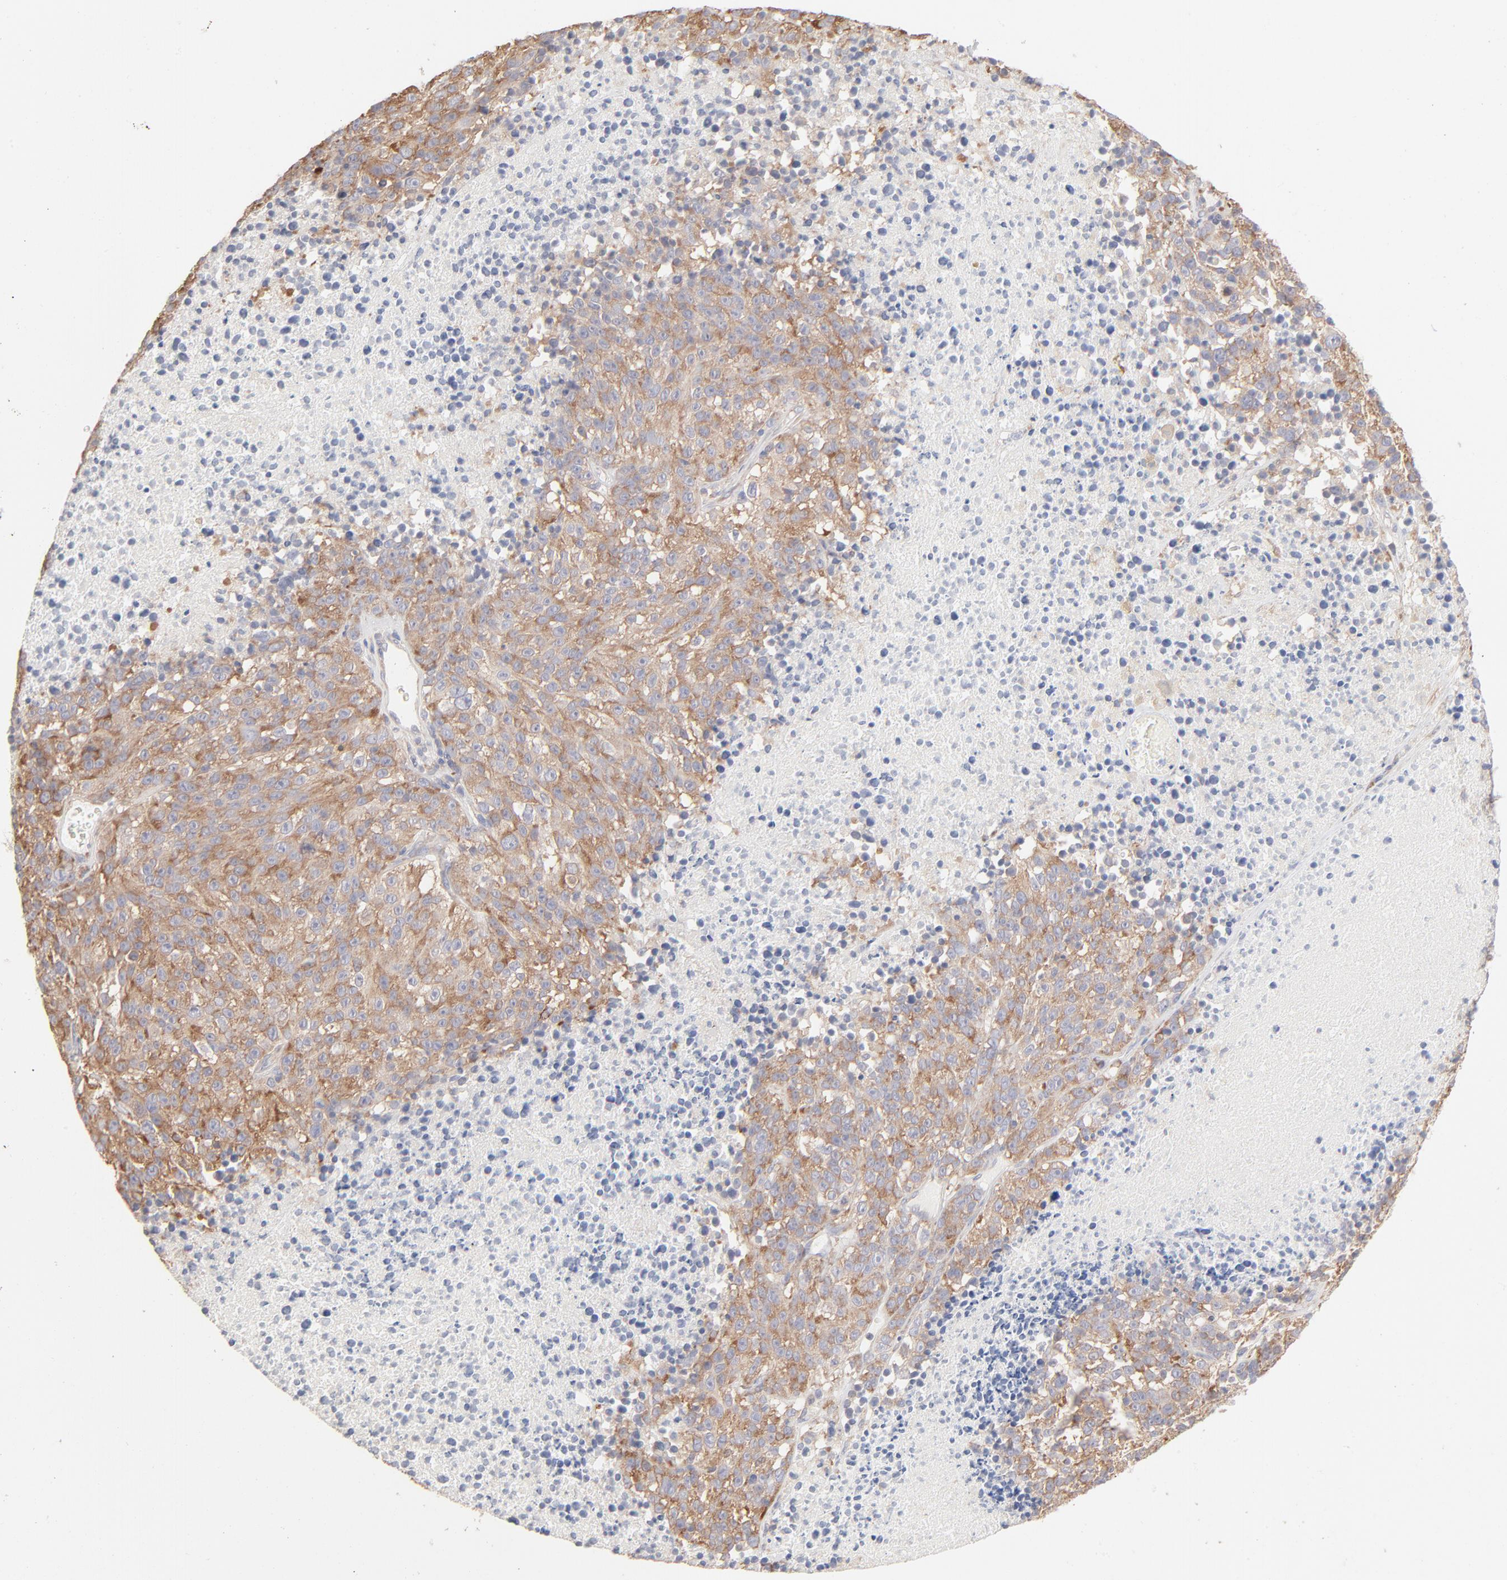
{"staining": {"intensity": "moderate", "quantity": ">75%", "location": "cytoplasmic/membranous"}, "tissue": "melanoma", "cell_type": "Tumor cells", "image_type": "cancer", "snomed": [{"axis": "morphology", "description": "Malignant melanoma, Metastatic site"}, {"axis": "topography", "description": "Cerebral cortex"}], "caption": "Human melanoma stained for a protein (brown) displays moderate cytoplasmic/membranous positive expression in about >75% of tumor cells.", "gene": "RPS21", "patient": {"sex": "female", "age": 52}}